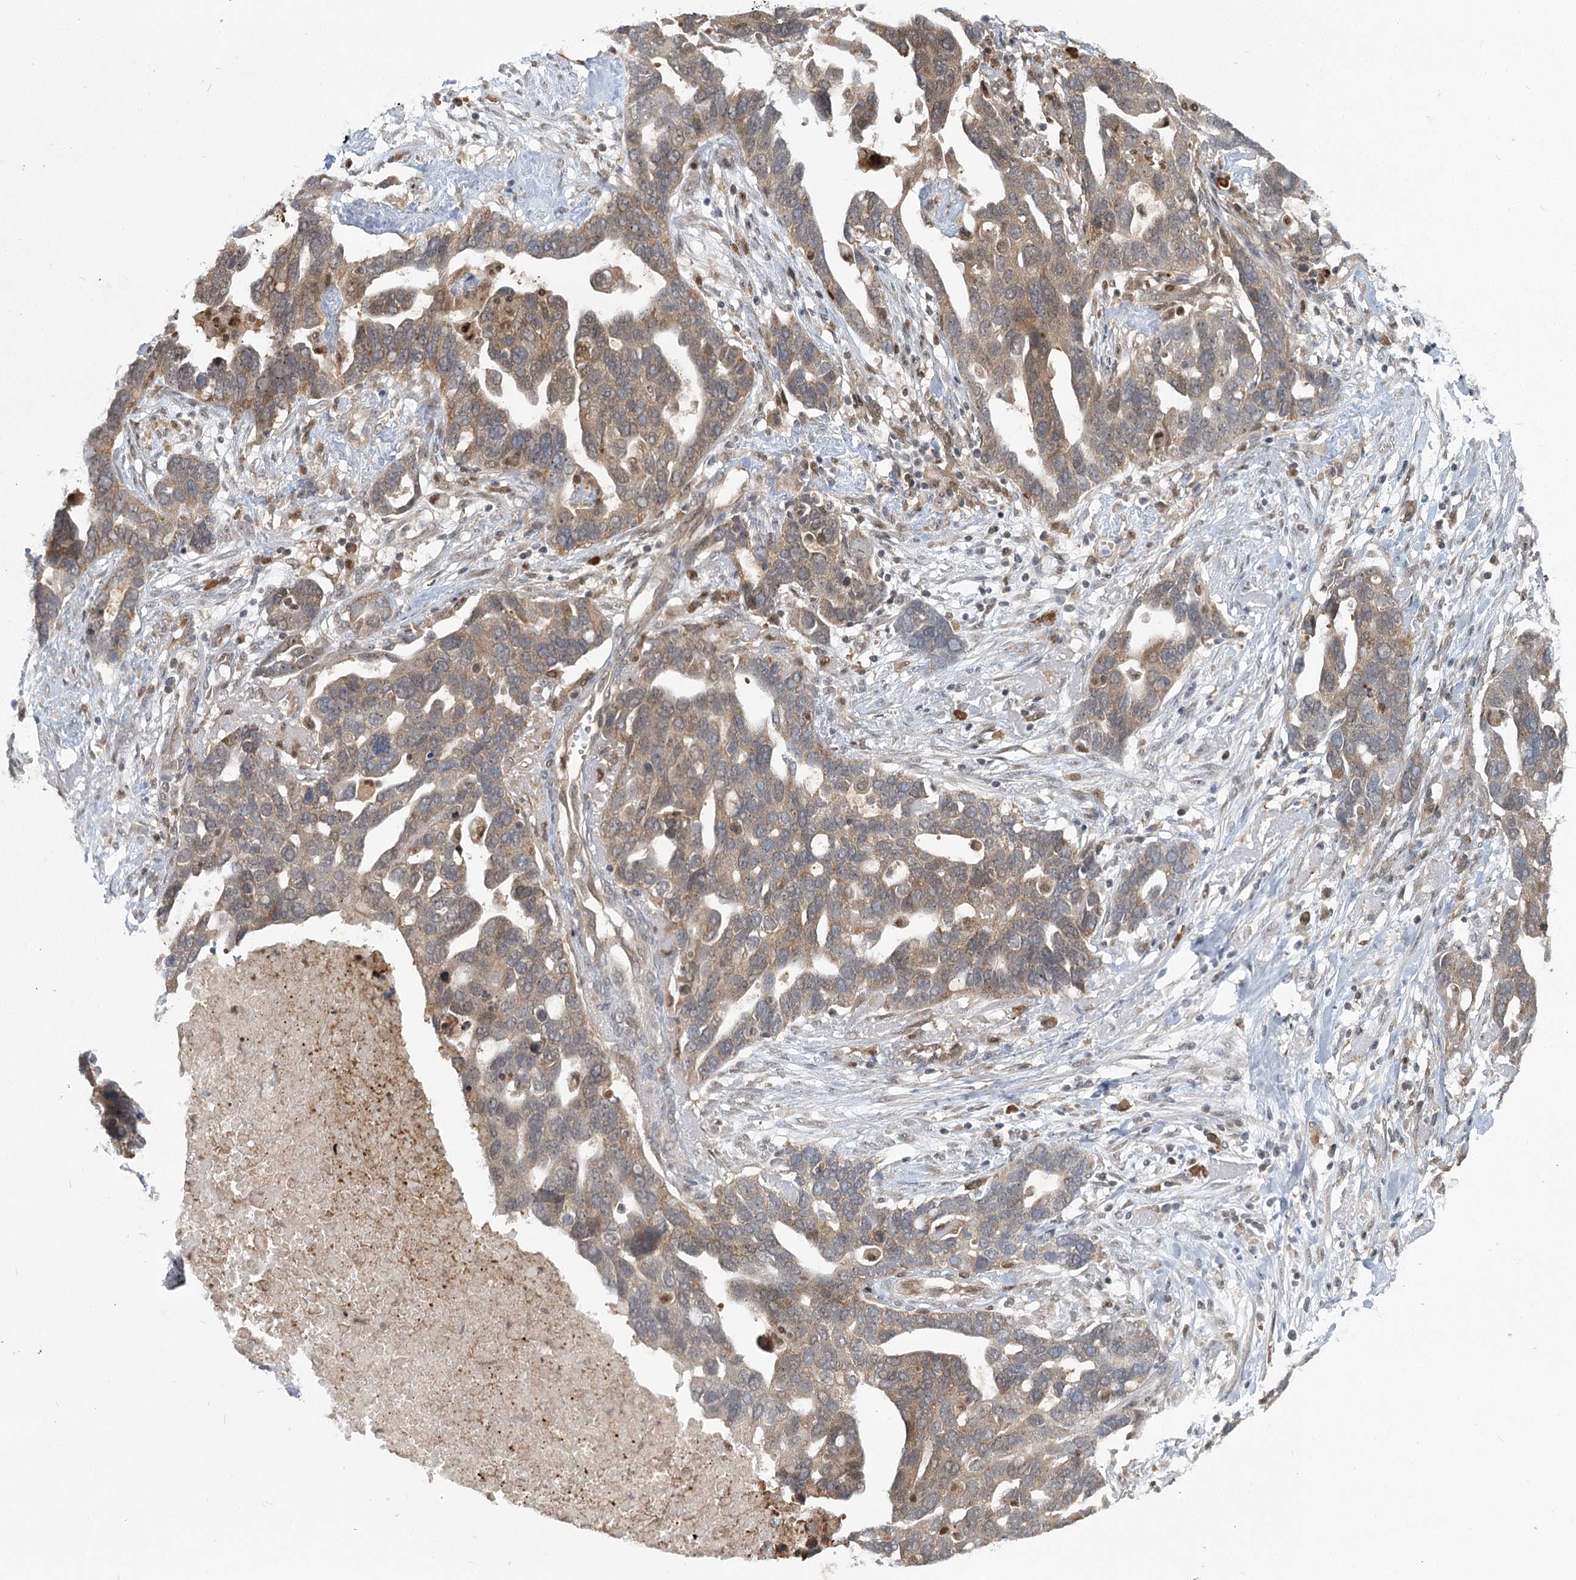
{"staining": {"intensity": "moderate", "quantity": ">75%", "location": "cytoplasmic/membranous"}, "tissue": "ovarian cancer", "cell_type": "Tumor cells", "image_type": "cancer", "snomed": [{"axis": "morphology", "description": "Cystadenocarcinoma, serous, NOS"}, {"axis": "topography", "description": "Ovary"}], "caption": "Protein positivity by IHC displays moderate cytoplasmic/membranous positivity in about >75% of tumor cells in serous cystadenocarcinoma (ovarian).", "gene": "THNSL1", "patient": {"sex": "female", "age": 54}}